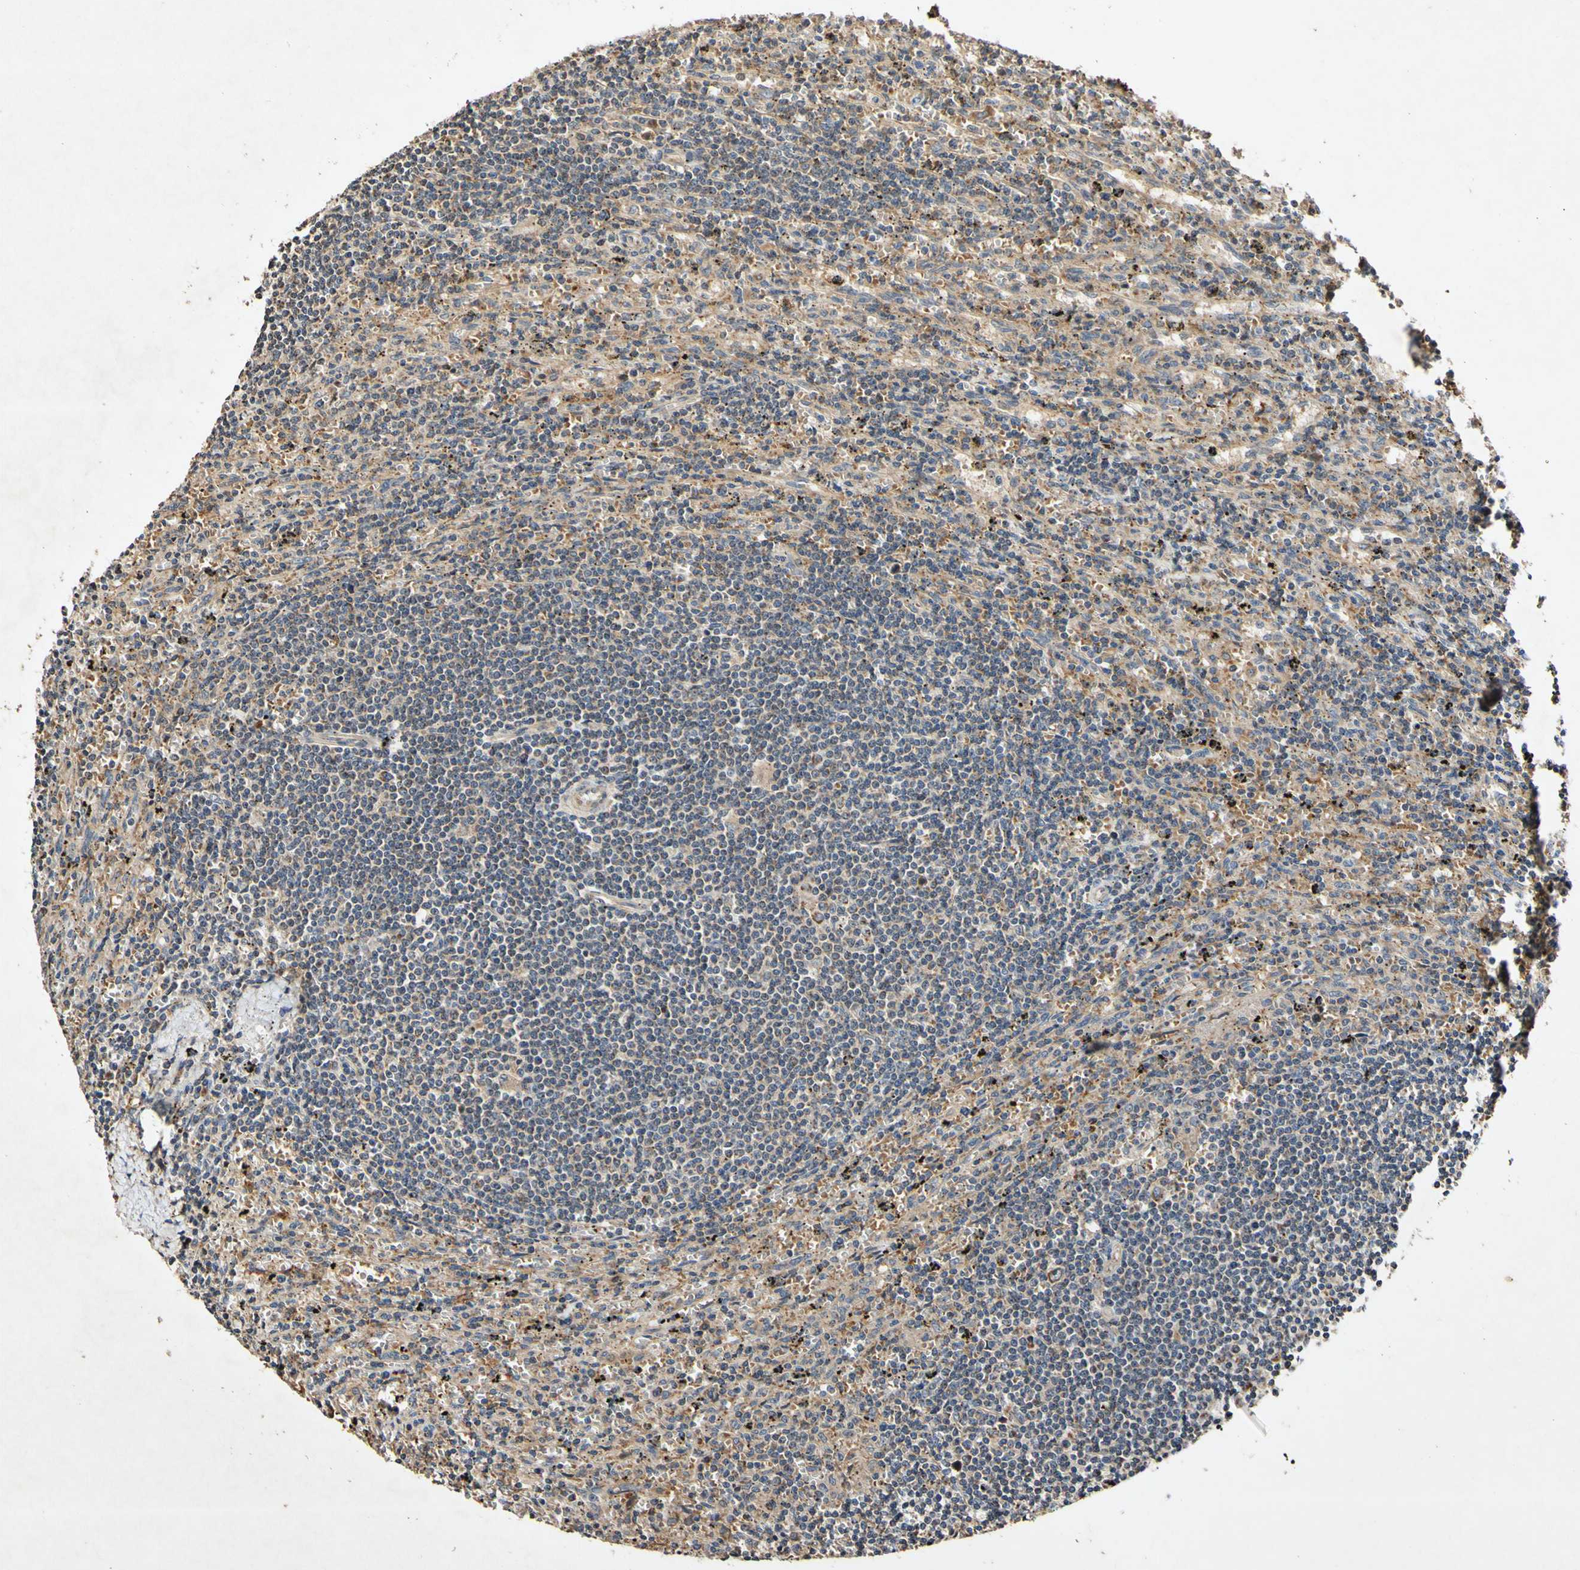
{"staining": {"intensity": "weak", "quantity": "<25%", "location": "cytoplasmic/membranous"}, "tissue": "lymphoma", "cell_type": "Tumor cells", "image_type": "cancer", "snomed": [{"axis": "morphology", "description": "Malignant lymphoma, non-Hodgkin's type, Low grade"}, {"axis": "topography", "description": "Spleen"}], "caption": "DAB (3,3'-diaminobenzidine) immunohistochemical staining of human lymphoma demonstrates no significant staining in tumor cells.", "gene": "PLAT", "patient": {"sex": "male", "age": 76}}